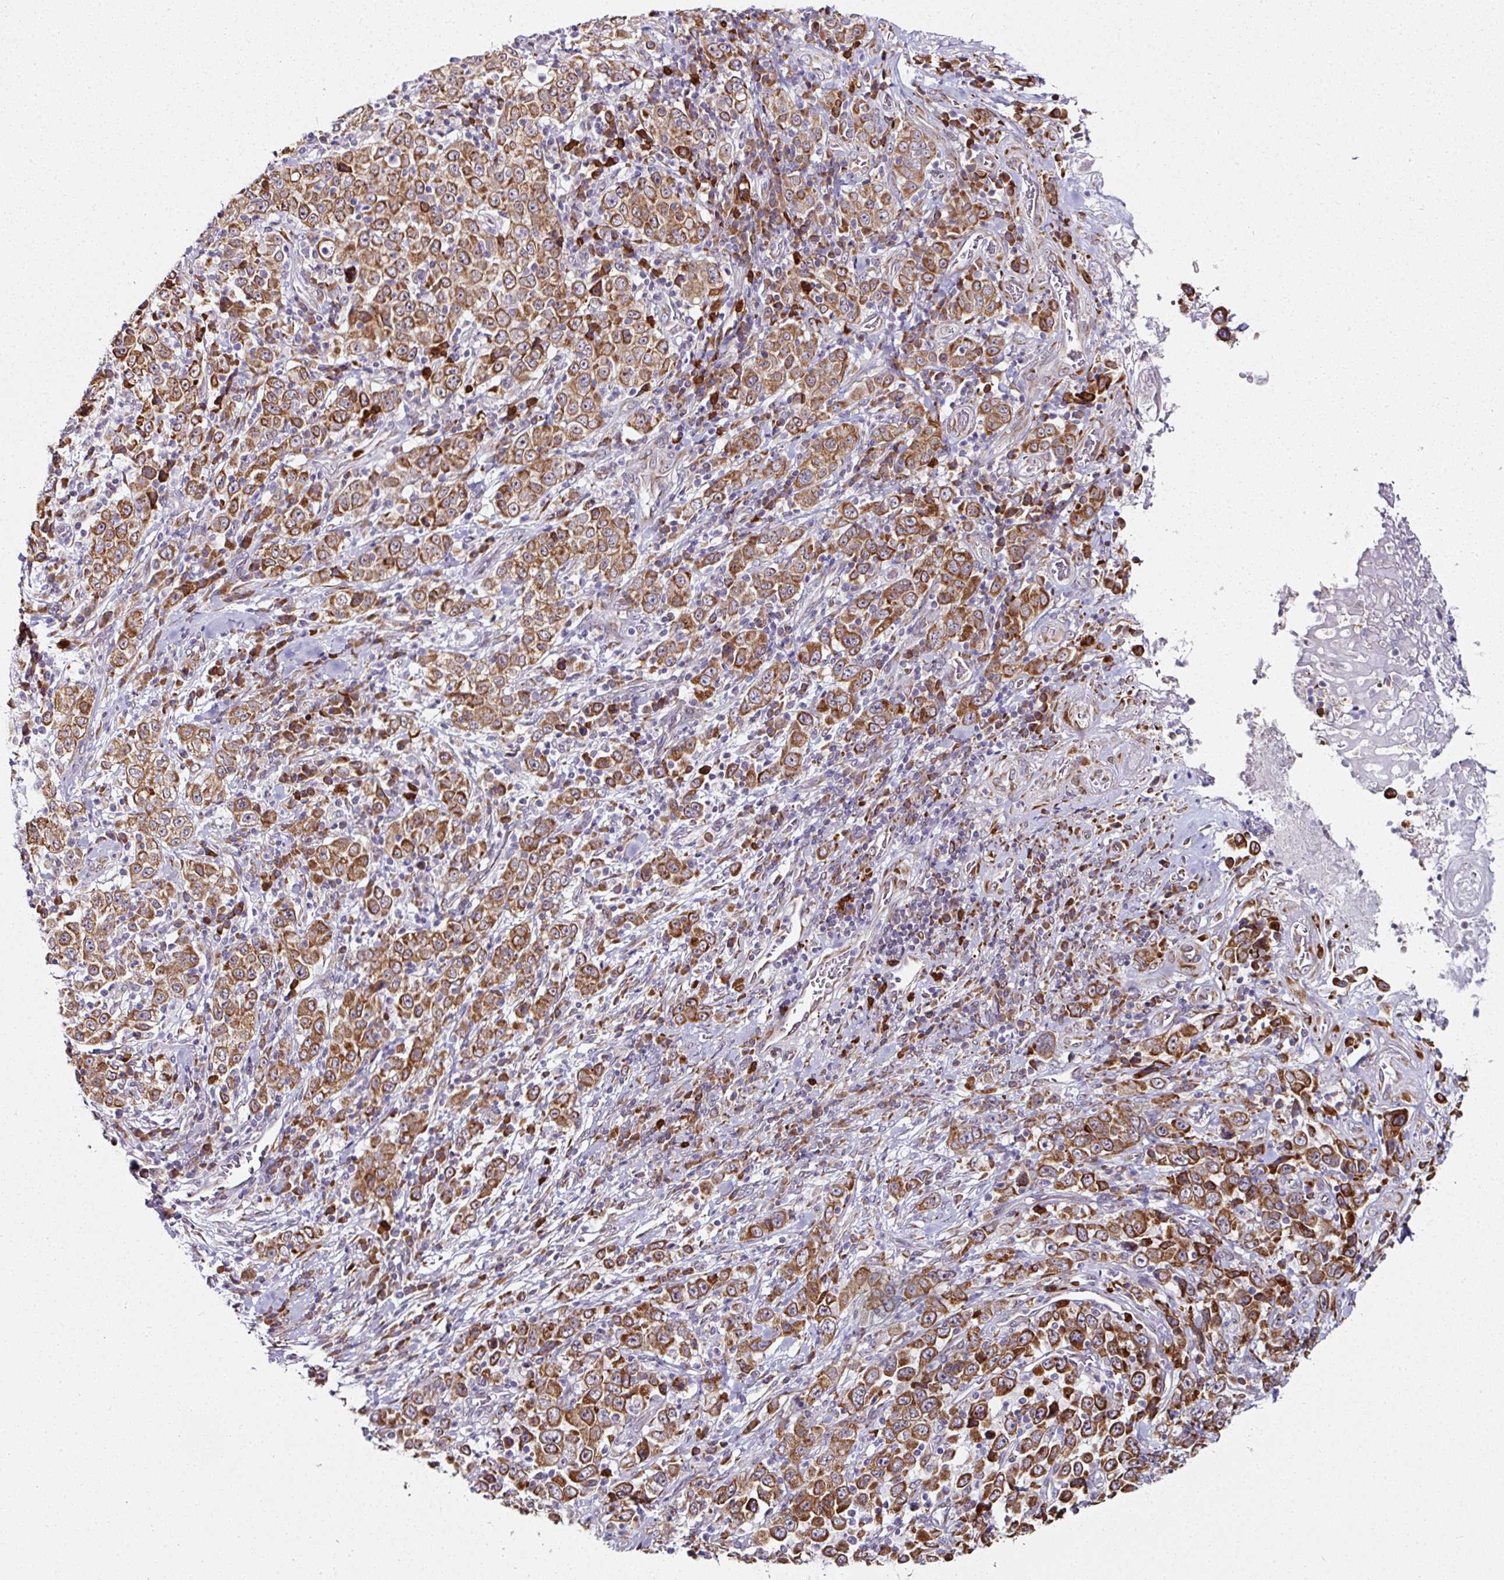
{"staining": {"intensity": "moderate", "quantity": ">75%", "location": "cytoplasmic/membranous"}, "tissue": "stomach cancer", "cell_type": "Tumor cells", "image_type": "cancer", "snomed": [{"axis": "morphology", "description": "Normal tissue, NOS"}, {"axis": "morphology", "description": "Adenocarcinoma, NOS"}, {"axis": "topography", "description": "Stomach, upper"}, {"axis": "topography", "description": "Stomach"}], "caption": "A histopathology image of human stomach adenocarcinoma stained for a protein exhibits moderate cytoplasmic/membranous brown staining in tumor cells.", "gene": "APOLD1", "patient": {"sex": "male", "age": 59}}